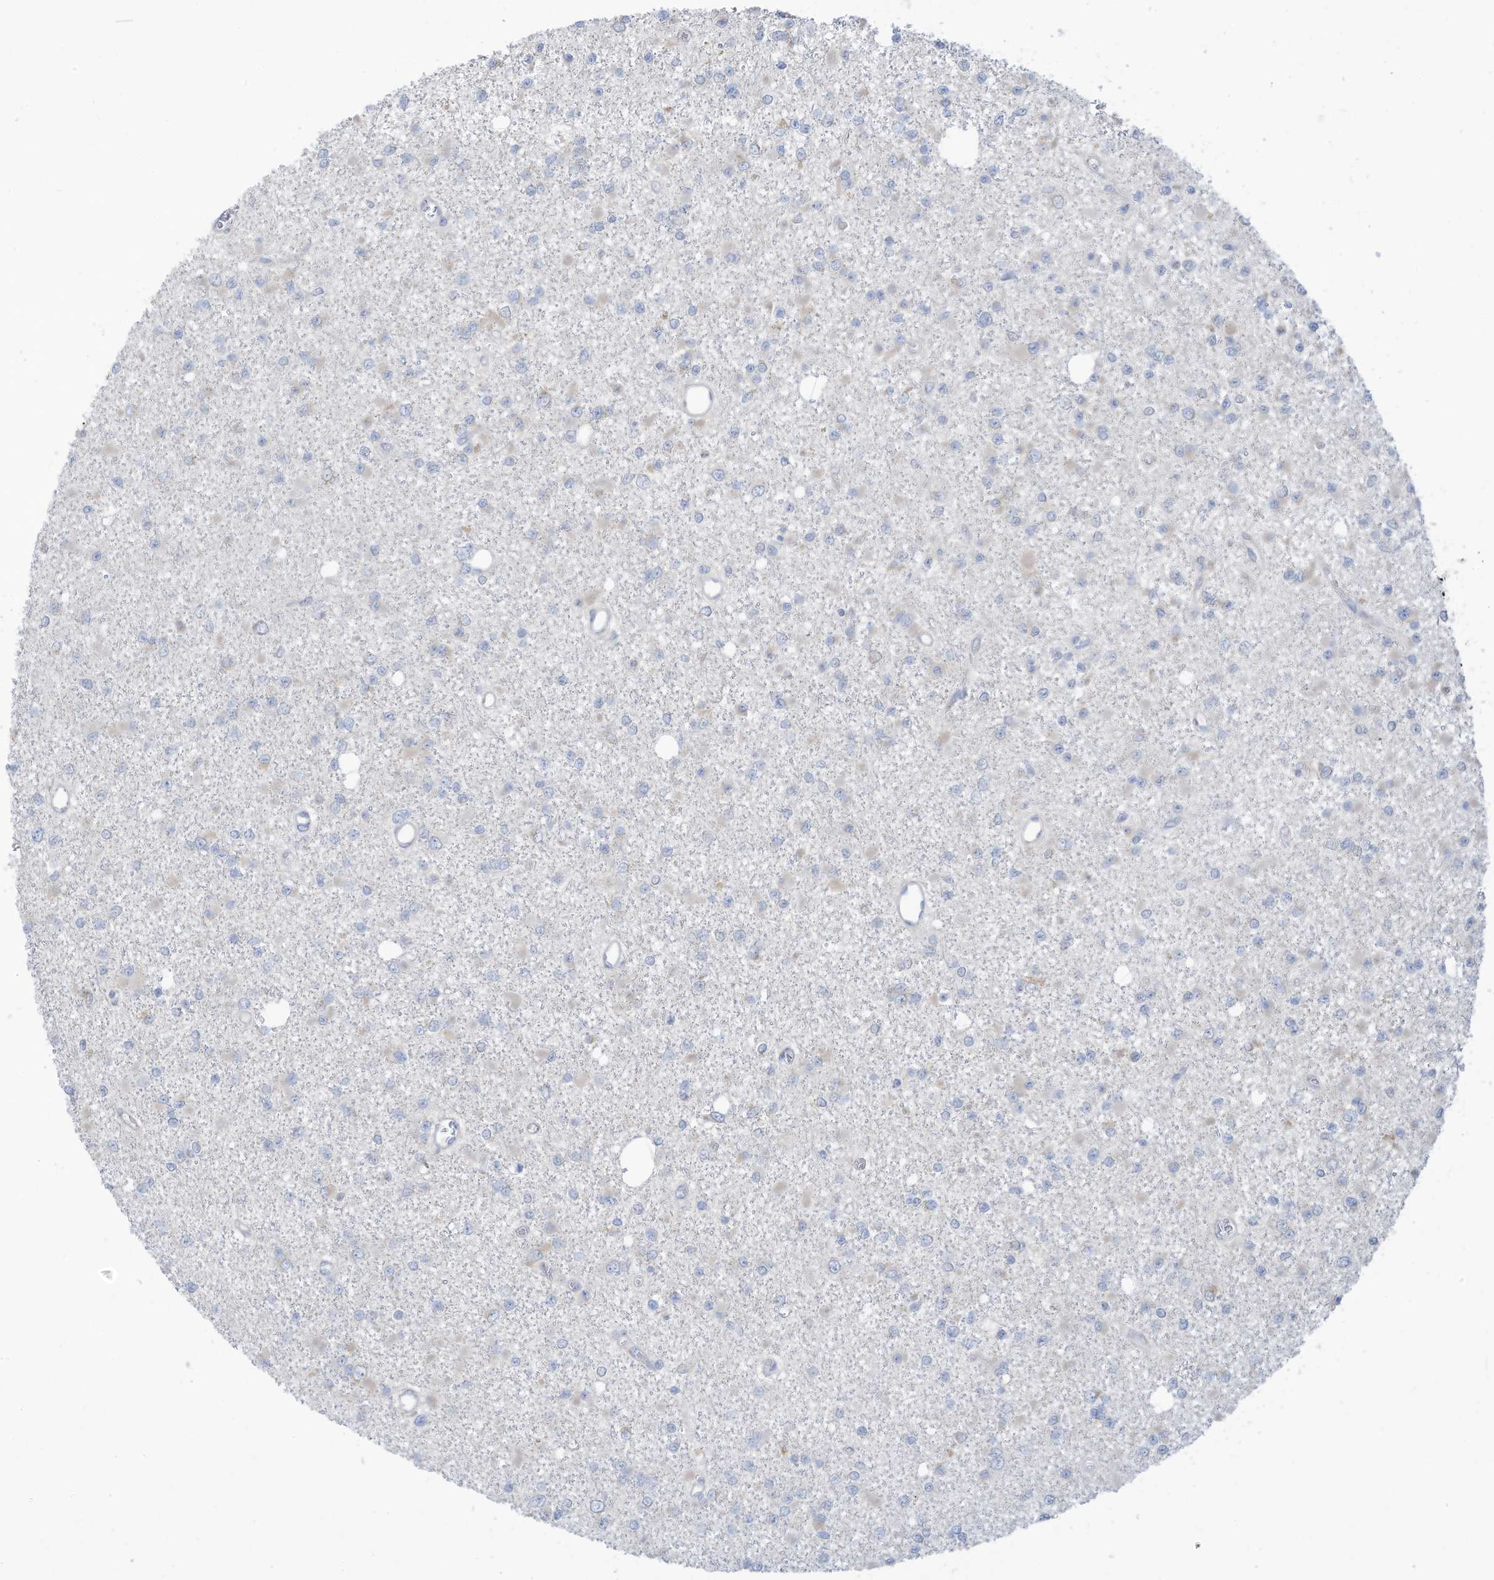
{"staining": {"intensity": "negative", "quantity": "none", "location": "none"}, "tissue": "glioma", "cell_type": "Tumor cells", "image_type": "cancer", "snomed": [{"axis": "morphology", "description": "Glioma, malignant, Low grade"}, {"axis": "topography", "description": "Brain"}], "caption": "A histopathology image of glioma stained for a protein shows no brown staining in tumor cells.", "gene": "TRMT2B", "patient": {"sex": "female", "age": 22}}